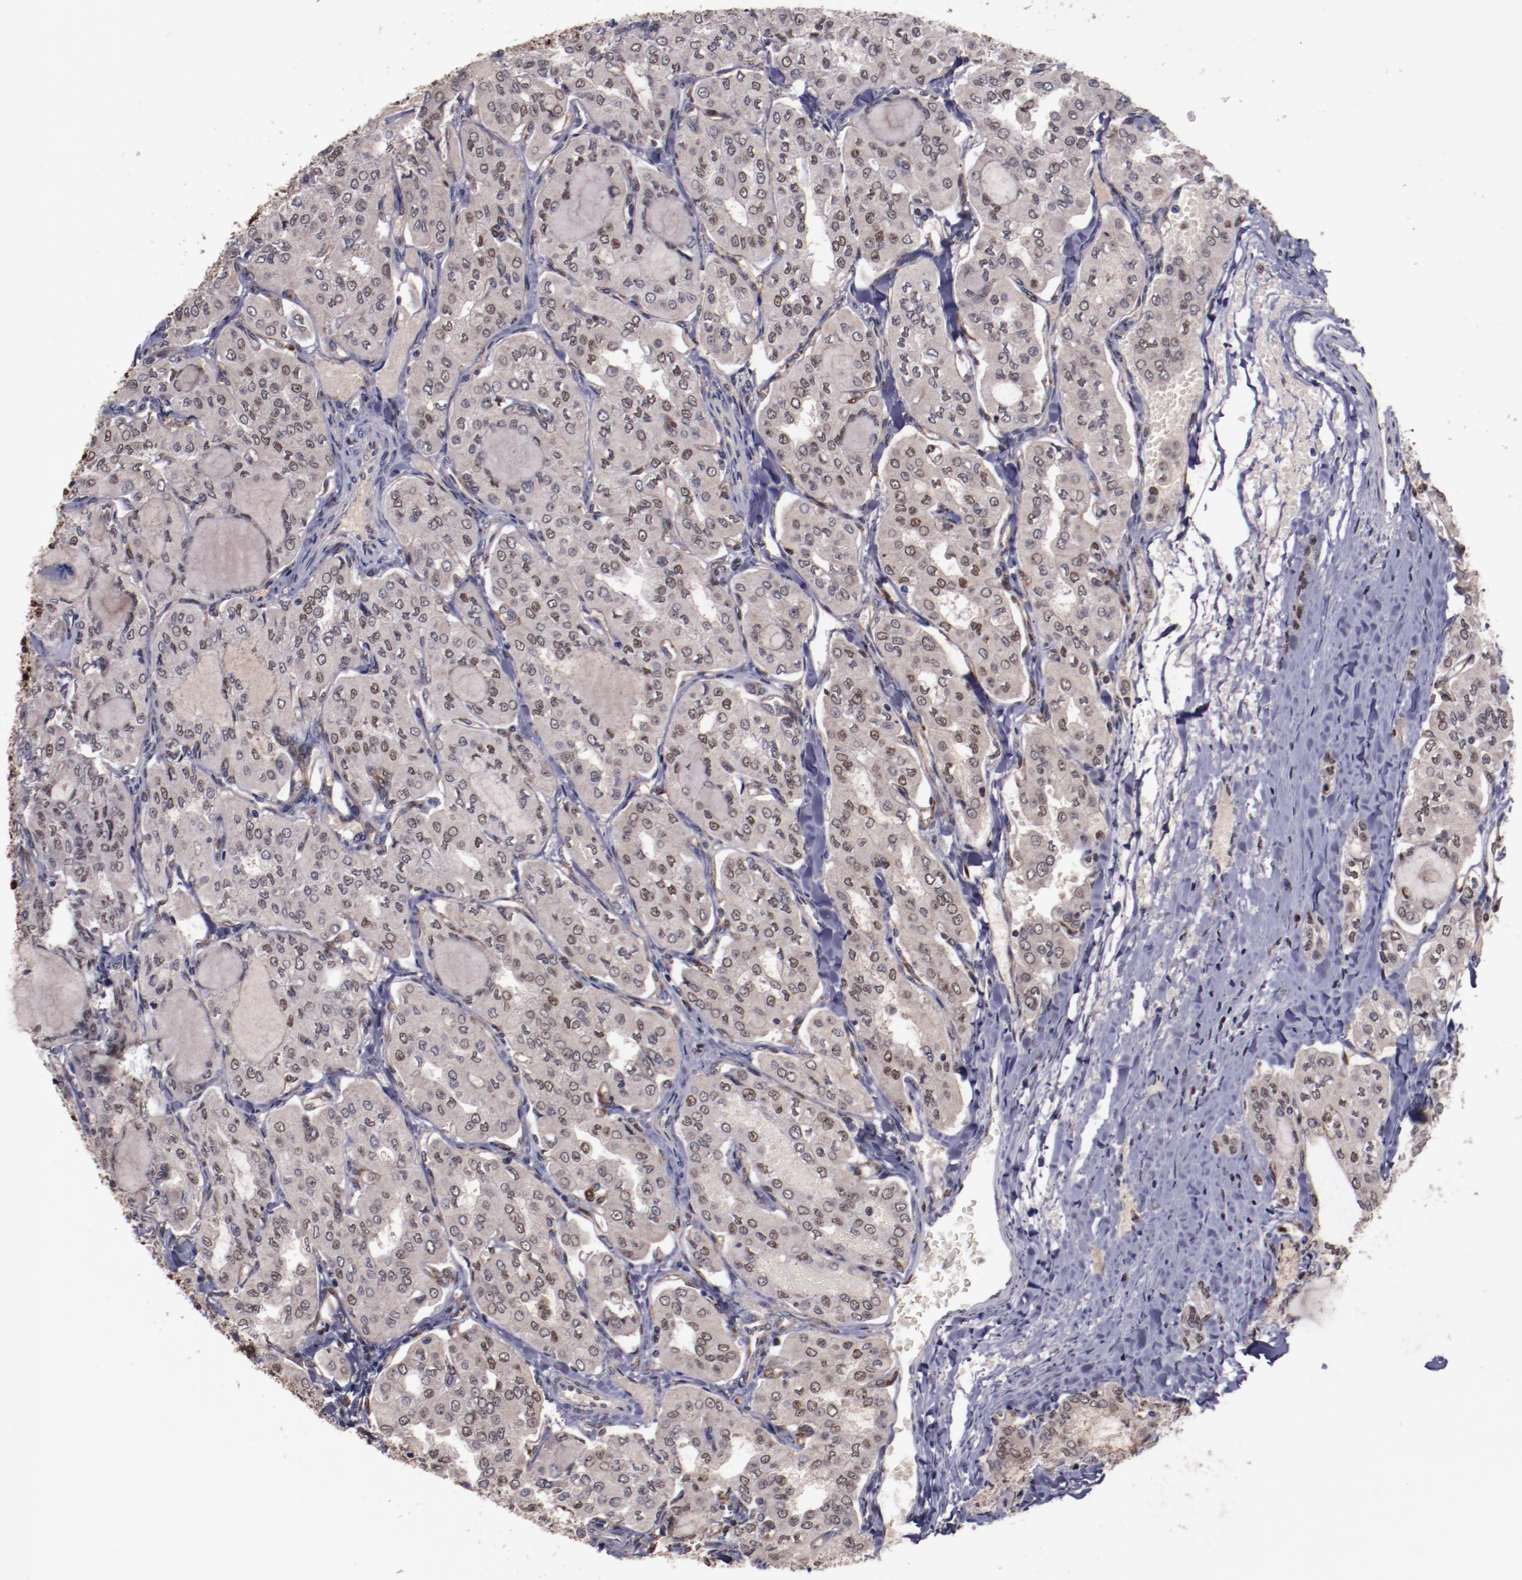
{"staining": {"intensity": "weak", "quantity": ">75%", "location": "nuclear"}, "tissue": "thyroid cancer", "cell_type": "Tumor cells", "image_type": "cancer", "snomed": [{"axis": "morphology", "description": "Papillary adenocarcinoma, NOS"}, {"axis": "topography", "description": "Thyroid gland"}], "caption": "An image of human thyroid papillary adenocarcinoma stained for a protein shows weak nuclear brown staining in tumor cells. (Brightfield microscopy of DAB IHC at high magnification).", "gene": "CHEK2", "patient": {"sex": "male", "age": 20}}